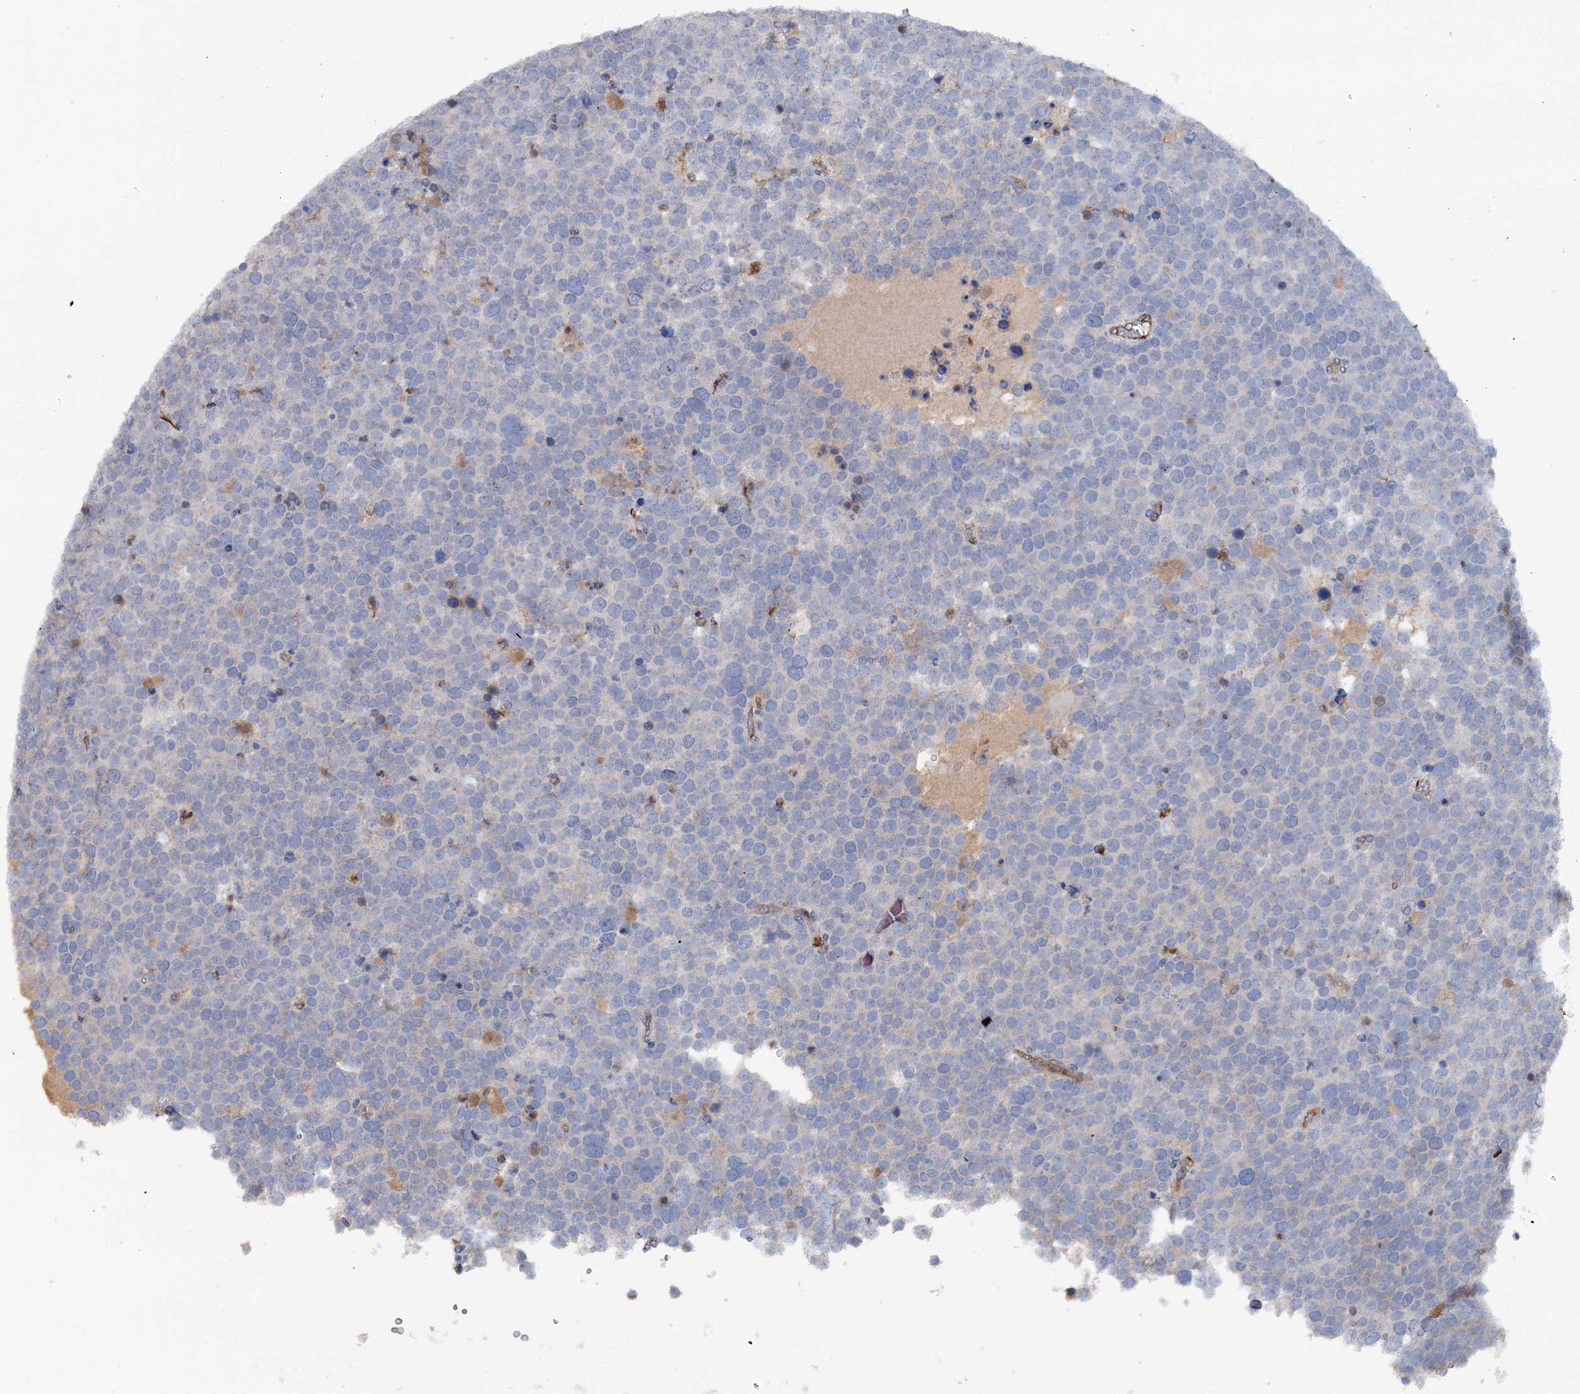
{"staining": {"intensity": "negative", "quantity": "none", "location": "none"}, "tissue": "testis cancer", "cell_type": "Tumor cells", "image_type": "cancer", "snomed": [{"axis": "morphology", "description": "Seminoma, NOS"}, {"axis": "topography", "description": "Testis"}], "caption": "Testis cancer was stained to show a protein in brown. There is no significant positivity in tumor cells.", "gene": "IL17RD", "patient": {"sex": "male", "age": 71}}